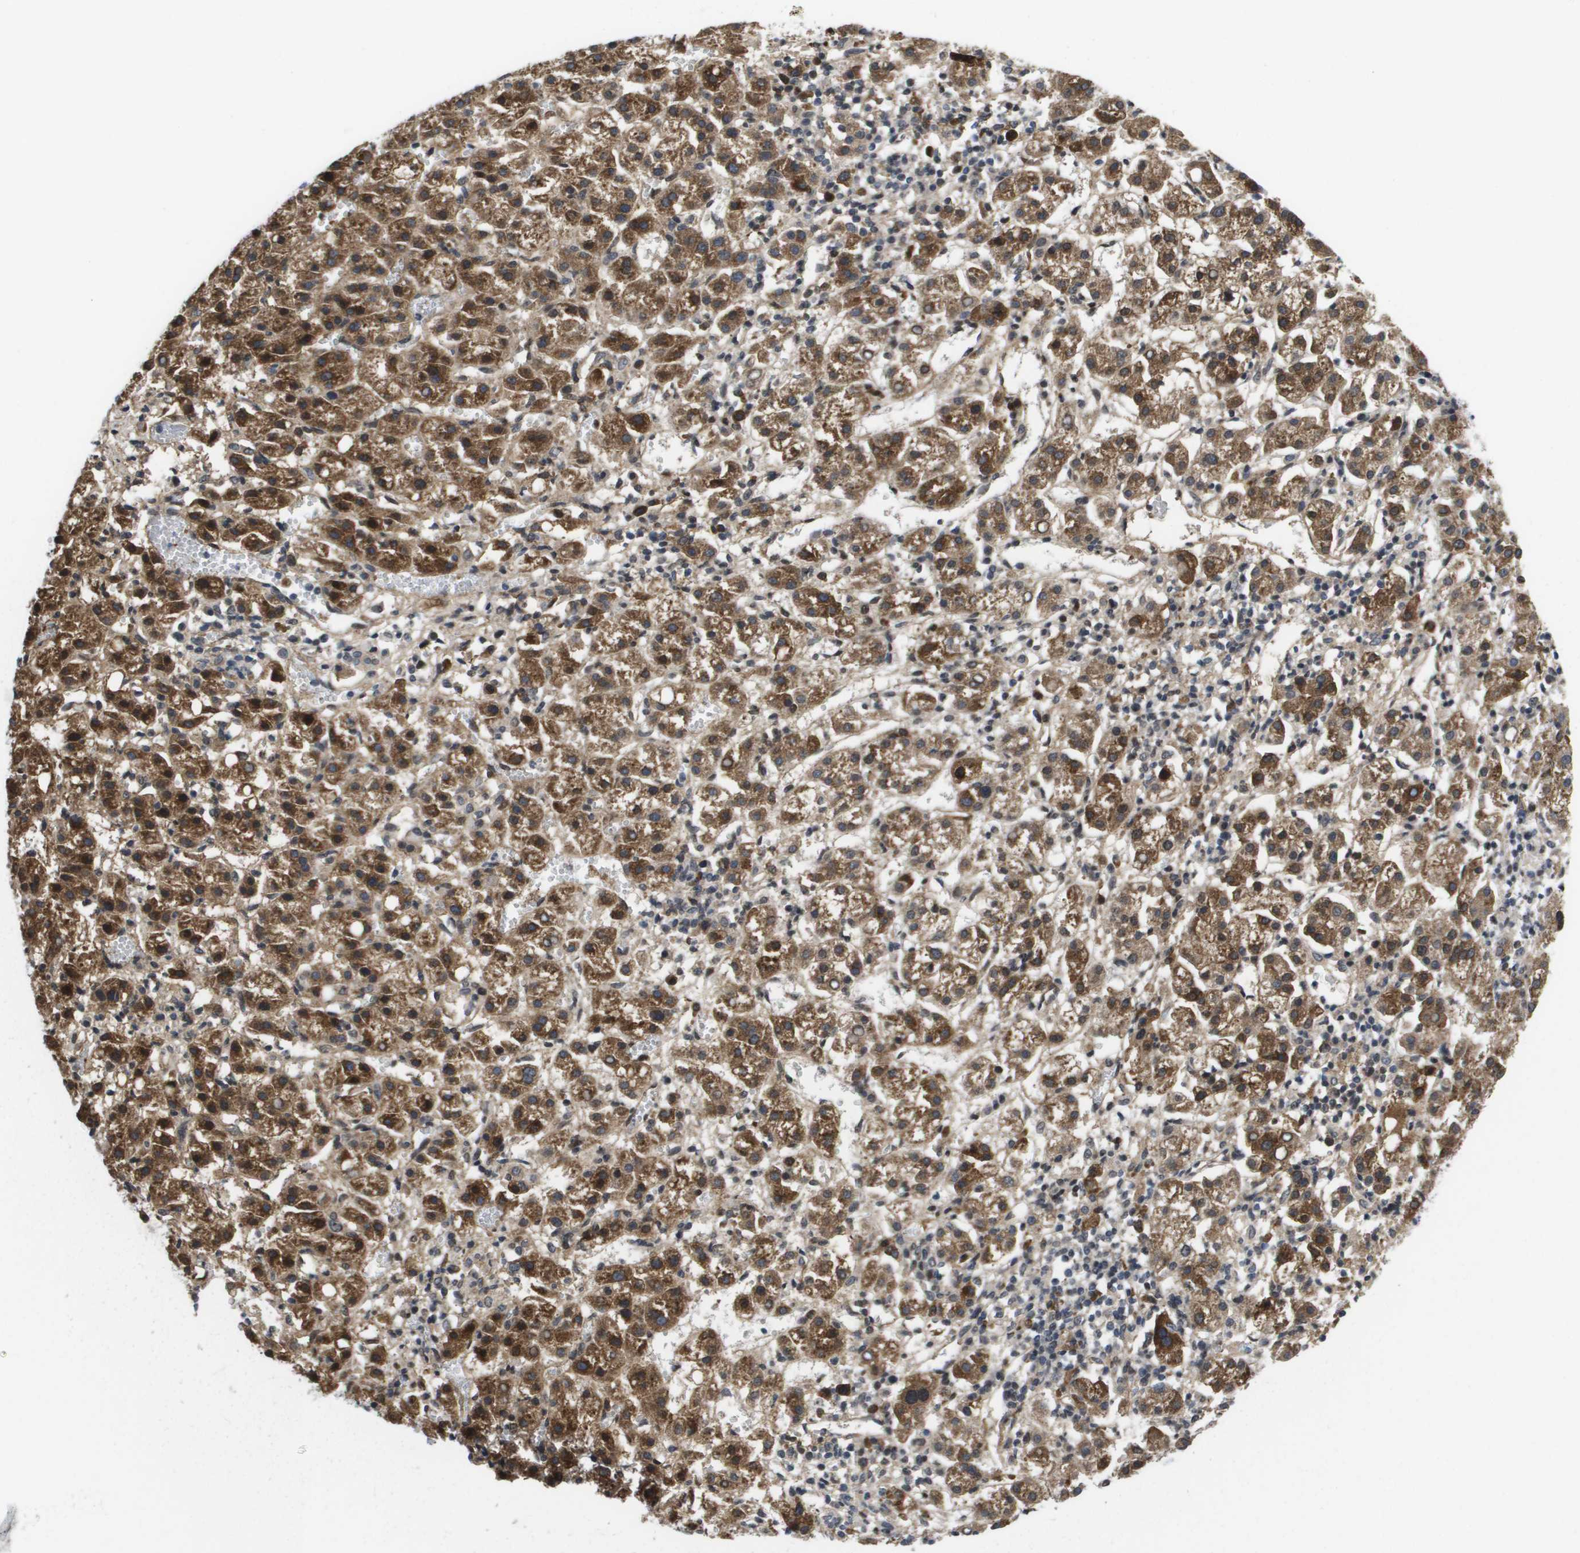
{"staining": {"intensity": "moderate", "quantity": ">75%", "location": "cytoplasmic/membranous"}, "tissue": "liver cancer", "cell_type": "Tumor cells", "image_type": "cancer", "snomed": [{"axis": "morphology", "description": "Carcinoma, Hepatocellular, NOS"}, {"axis": "topography", "description": "Liver"}], "caption": "Liver cancer stained with DAB immunohistochemistry (IHC) exhibits medium levels of moderate cytoplasmic/membranous positivity in about >75% of tumor cells.", "gene": "SERPINC1", "patient": {"sex": "female", "age": 58}}